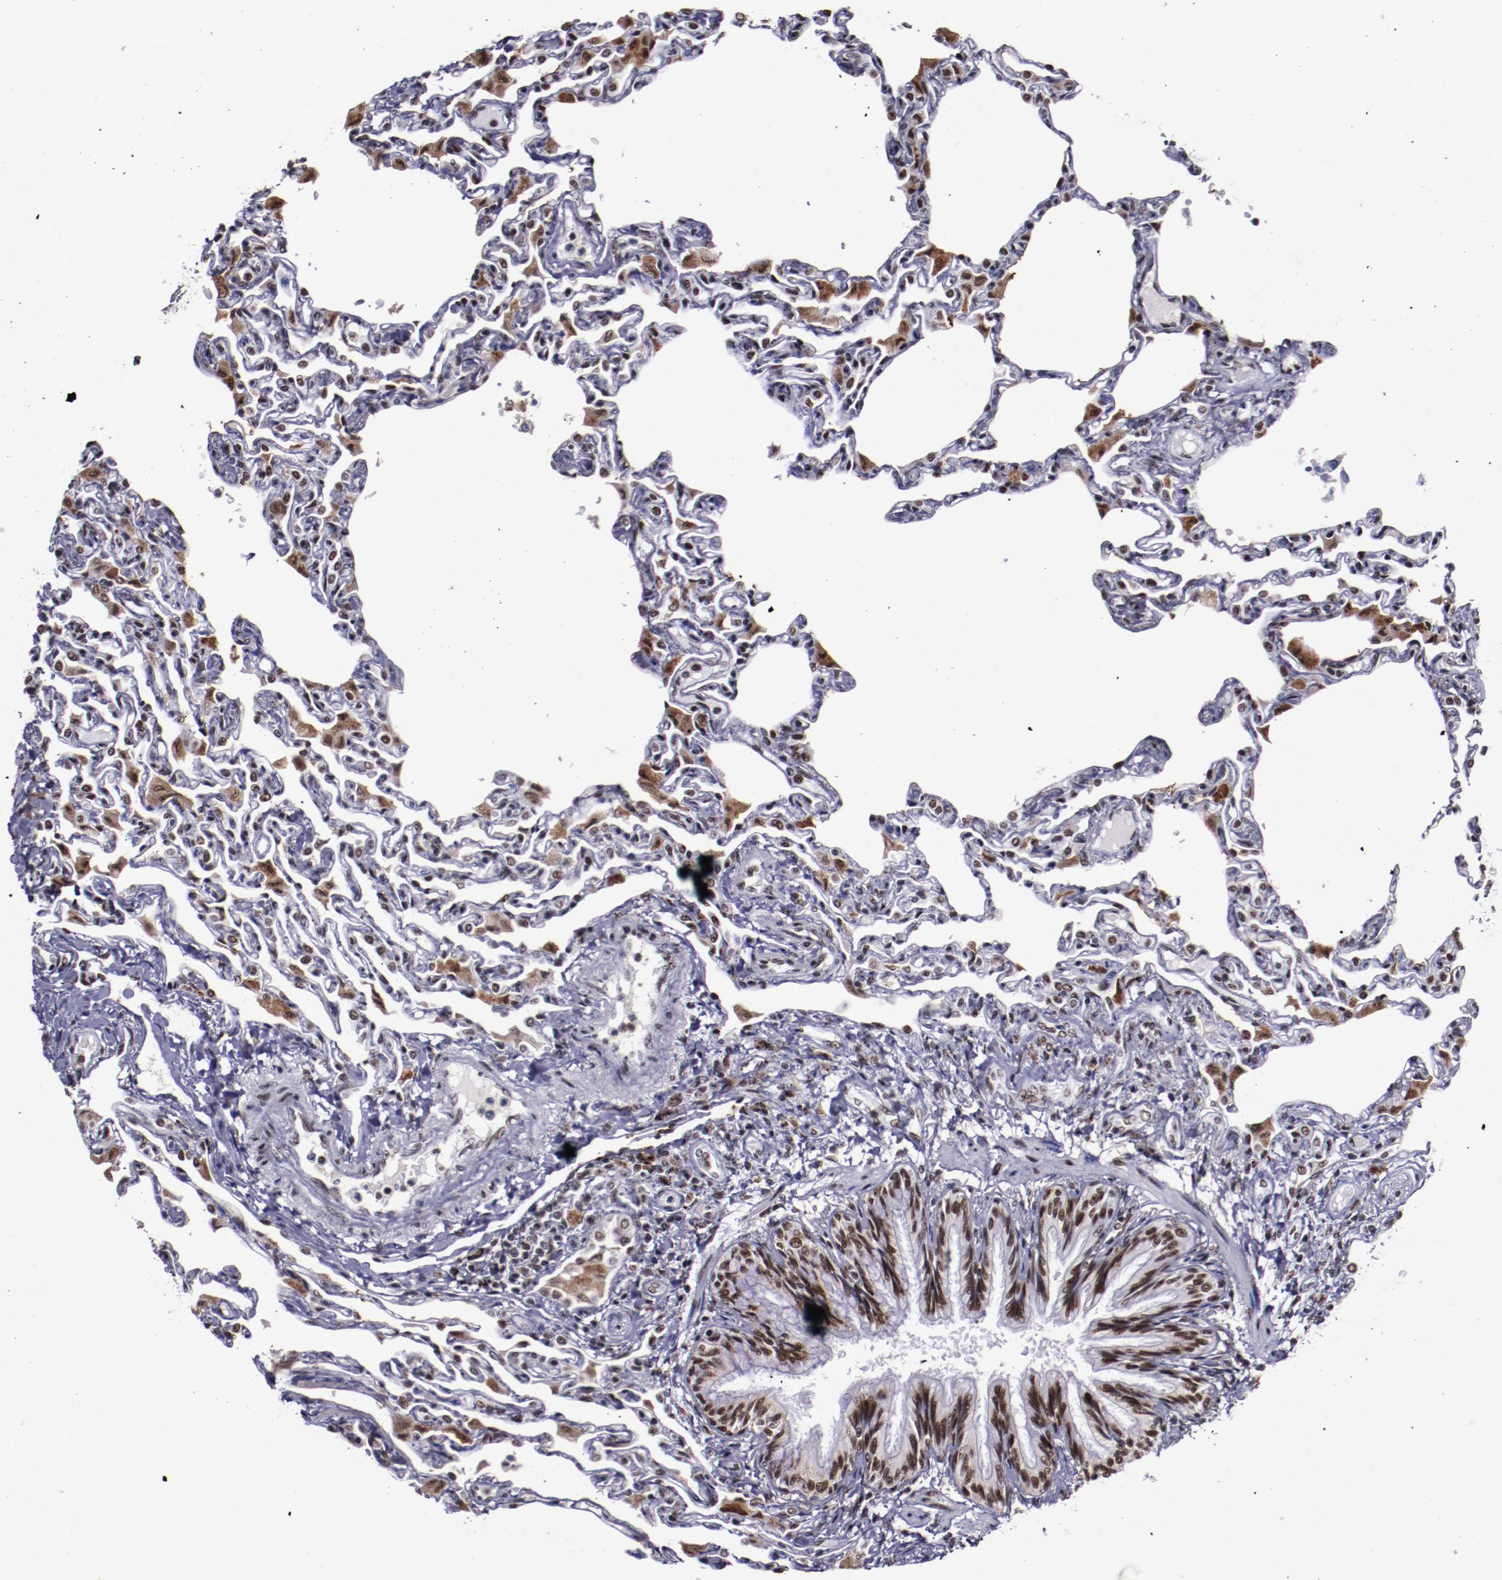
{"staining": {"intensity": "moderate", "quantity": ">75%", "location": "nuclear"}, "tissue": "lung", "cell_type": "Alveolar cells", "image_type": "normal", "snomed": [{"axis": "morphology", "description": "Normal tissue, NOS"}, {"axis": "topography", "description": "Lung"}], "caption": "Immunohistochemical staining of benign human lung shows medium levels of moderate nuclear expression in approximately >75% of alveolar cells. (brown staining indicates protein expression, while blue staining denotes nuclei).", "gene": "PPP4R3A", "patient": {"sex": "female", "age": 49}}